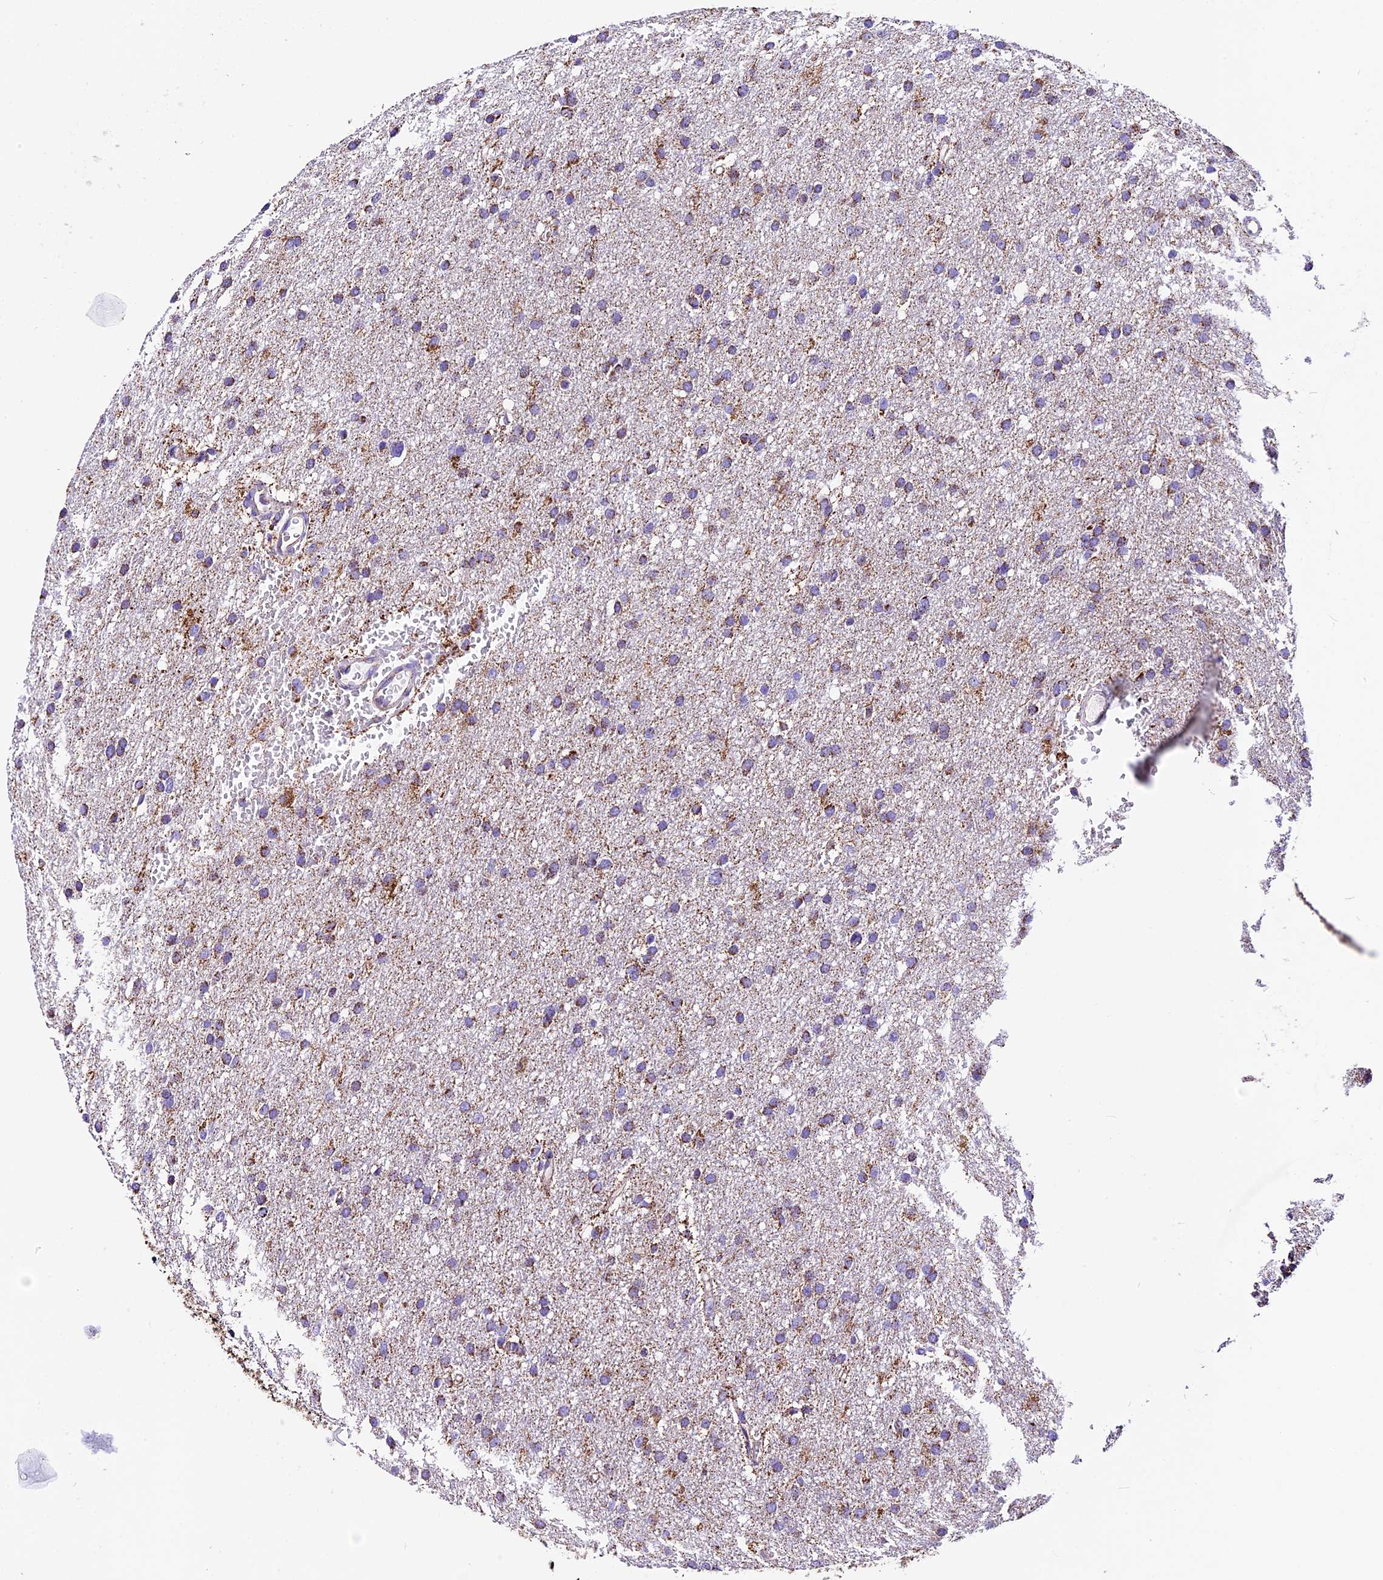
{"staining": {"intensity": "moderate", "quantity": ">75%", "location": "cytoplasmic/membranous"}, "tissue": "glioma", "cell_type": "Tumor cells", "image_type": "cancer", "snomed": [{"axis": "morphology", "description": "Glioma, malignant, High grade"}, {"axis": "topography", "description": "Cerebral cortex"}], "caption": "Immunohistochemical staining of malignant glioma (high-grade) demonstrates moderate cytoplasmic/membranous protein expression in approximately >75% of tumor cells. (DAB (3,3'-diaminobenzidine) IHC, brown staining for protein, blue staining for nuclei).", "gene": "DCAF5", "patient": {"sex": "female", "age": 36}}